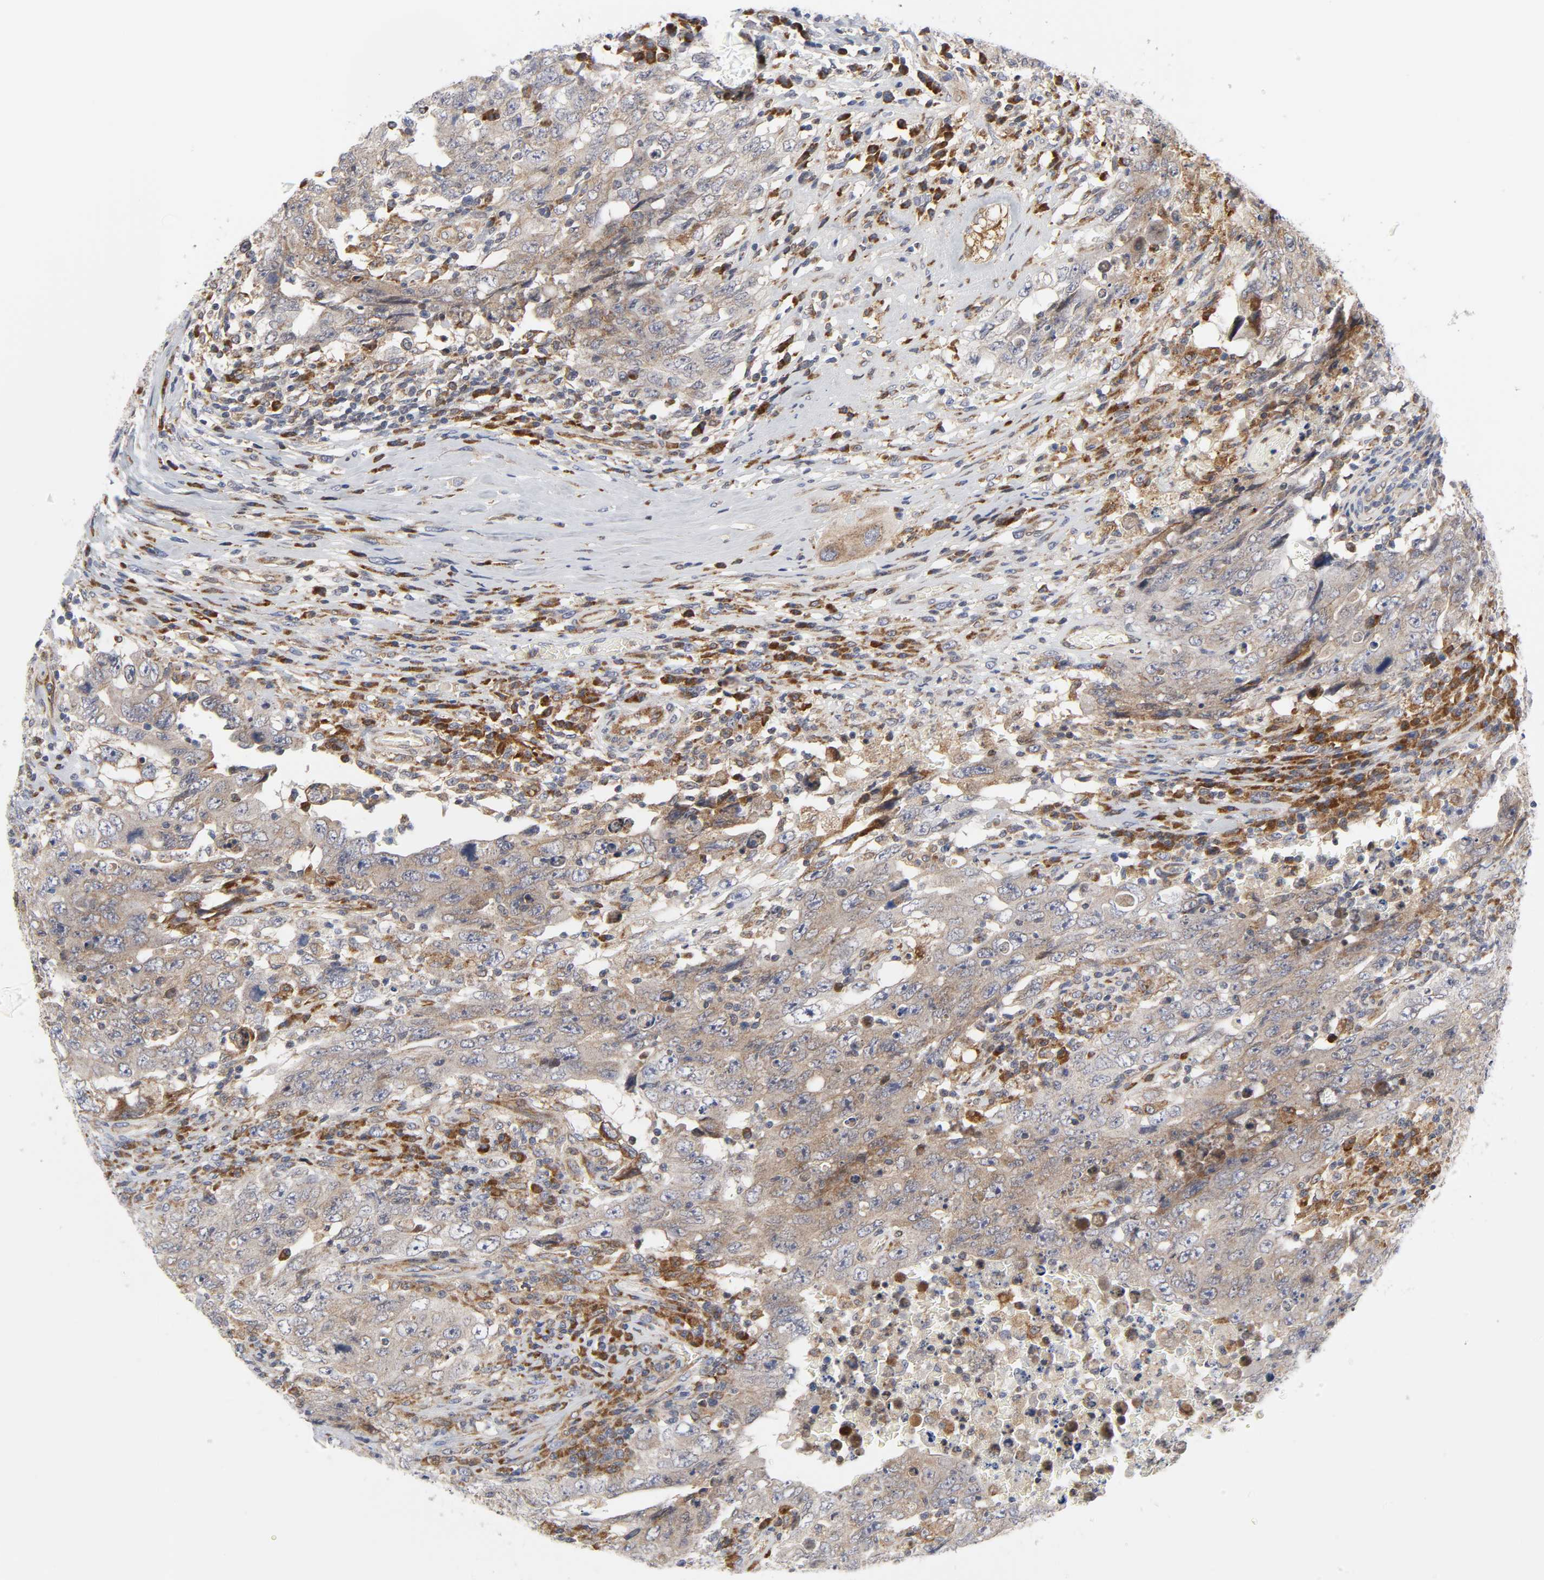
{"staining": {"intensity": "weak", "quantity": ">75%", "location": "cytoplasmic/membranous"}, "tissue": "testis cancer", "cell_type": "Tumor cells", "image_type": "cancer", "snomed": [{"axis": "morphology", "description": "Carcinoma, Embryonal, NOS"}, {"axis": "topography", "description": "Testis"}], "caption": "Protein positivity by immunohistochemistry exhibits weak cytoplasmic/membranous expression in approximately >75% of tumor cells in testis cancer (embryonal carcinoma).", "gene": "BAX", "patient": {"sex": "male", "age": 26}}